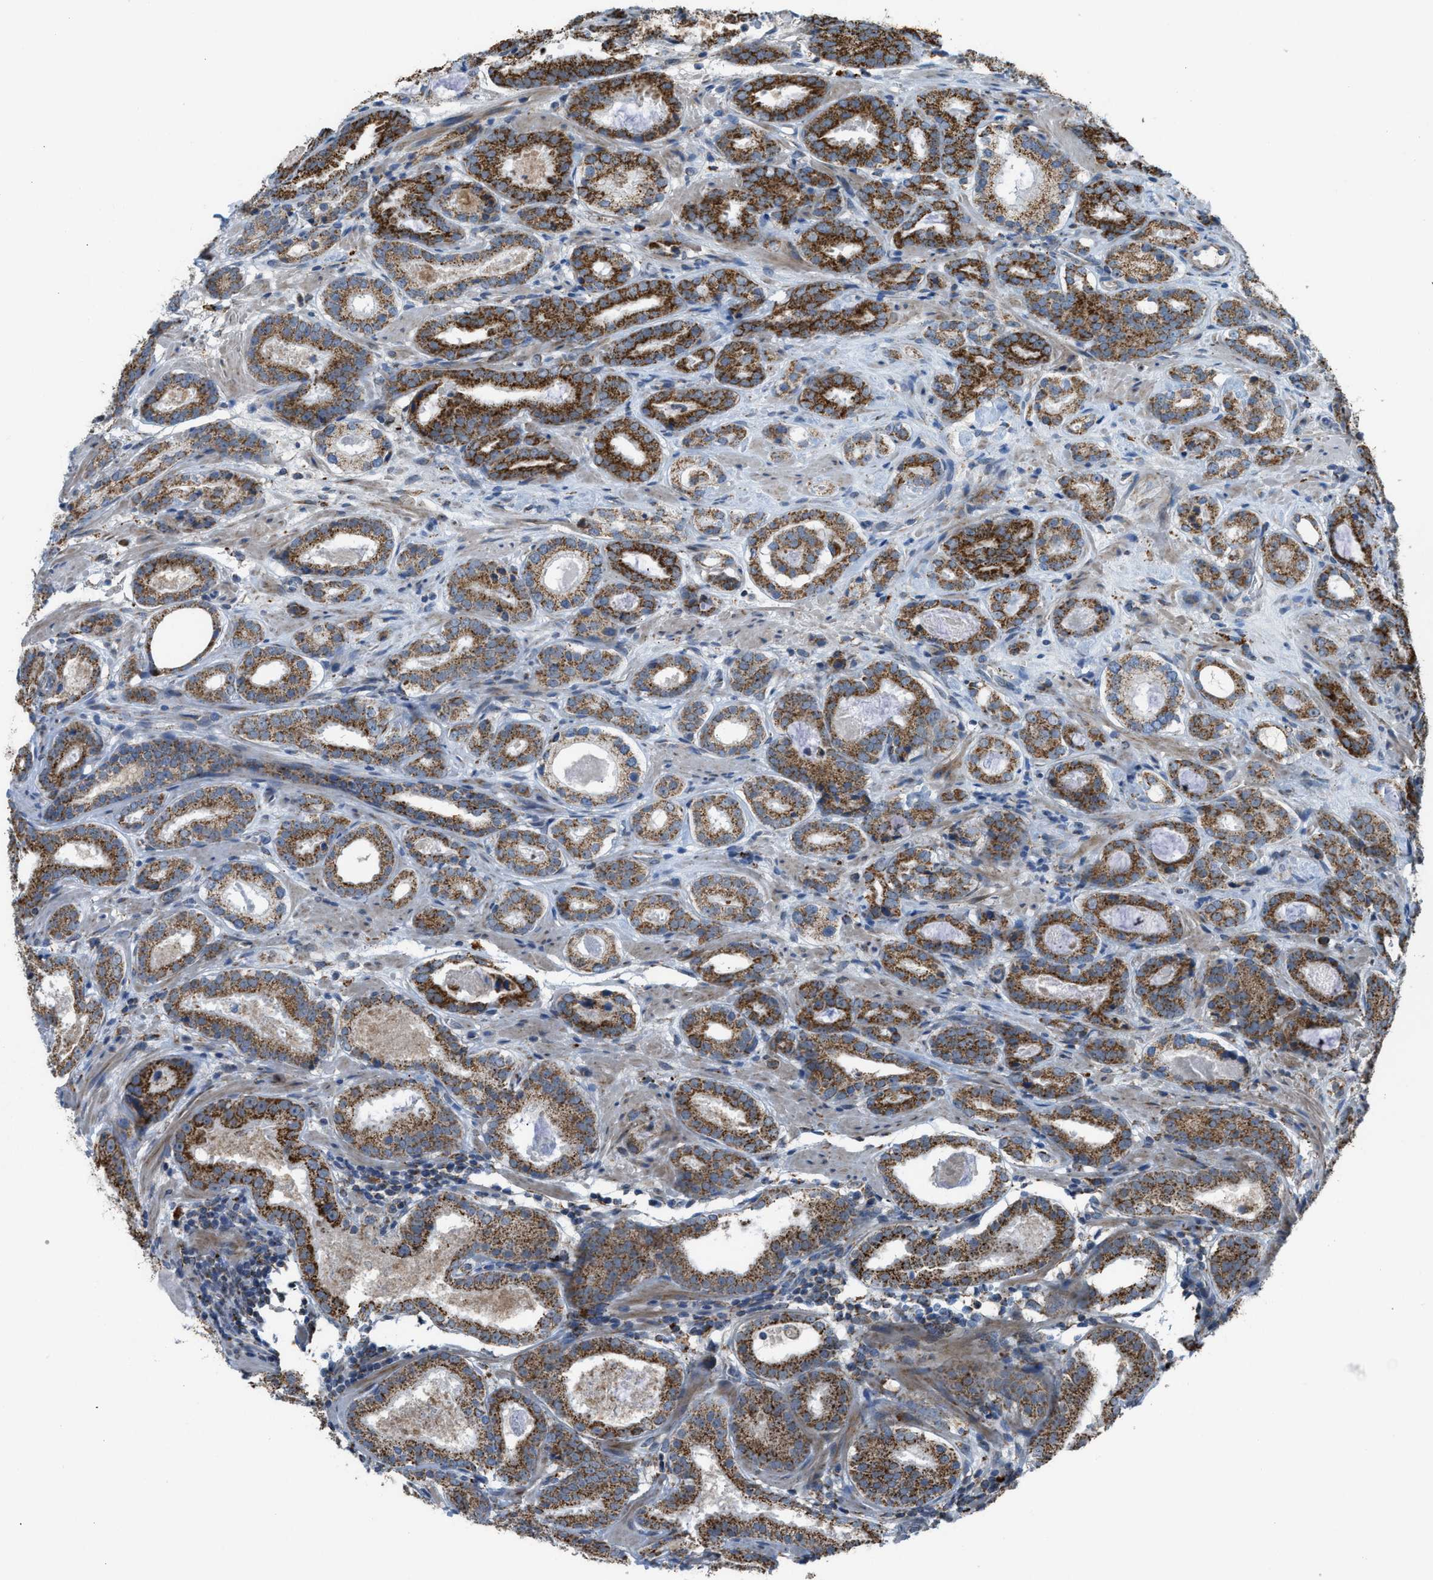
{"staining": {"intensity": "strong", "quantity": ">75%", "location": "cytoplasmic/membranous"}, "tissue": "prostate cancer", "cell_type": "Tumor cells", "image_type": "cancer", "snomed": [{"axis": "morphology", "description": "Adenocarcinoma, Low grade"}, {"axis": "topography", "description": "Prostate"}], "caption": "IHC histopathology image of prostate cancer stained for a protein (brown), which demonstrates high levels of strong cytoplasmic/membranous positivity in about >75% of tumor cells.", "gene": "SMIM20", "patient": {"sex": "male", "age": 69}}